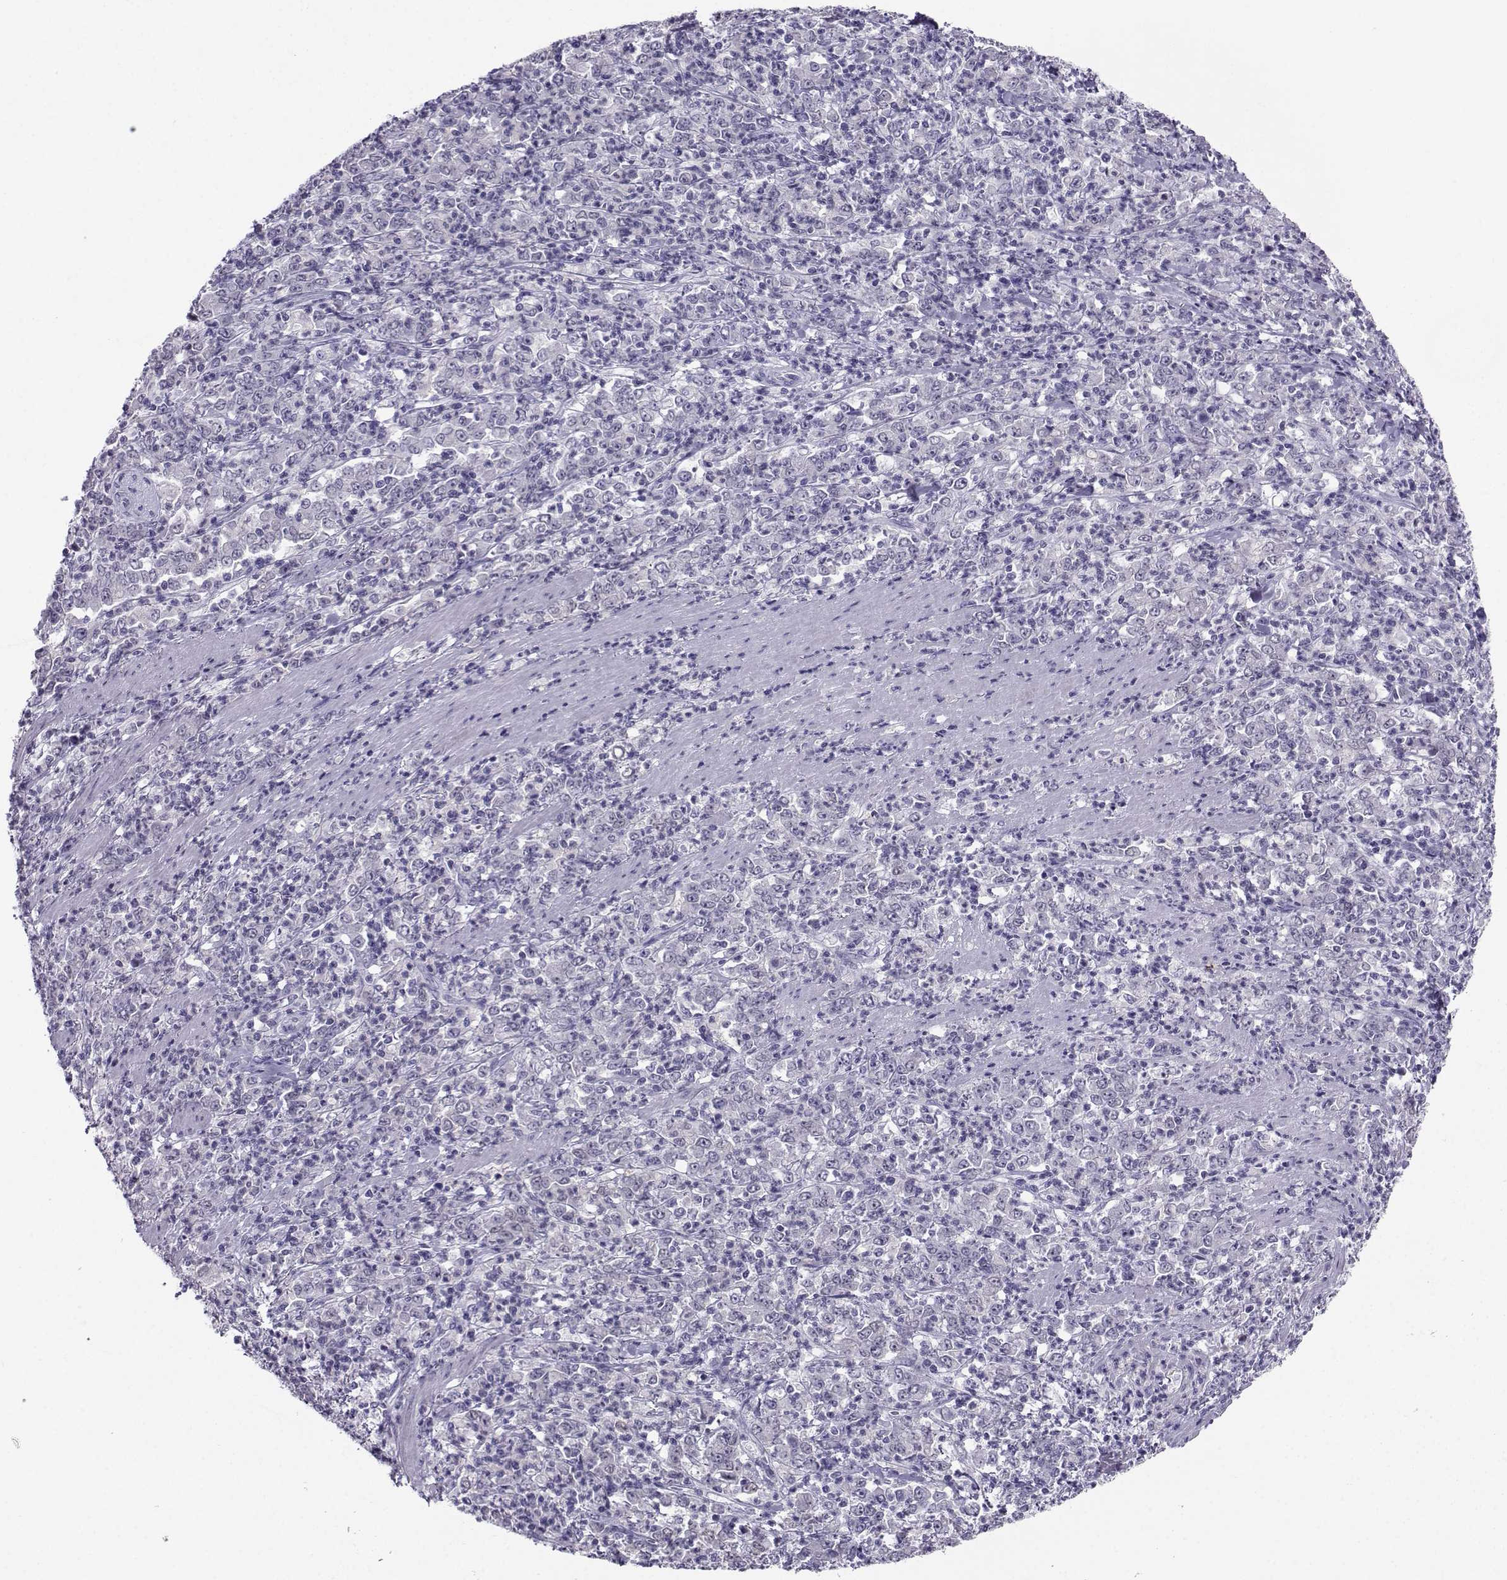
{"staining": {"intensity": "negative", "quantity": "none", "location": "none"}, "tissue": "stomach cancer", "cell_type": "Tumor cells", "image_type": "cancer", "snomed": [{"axis": "morphology", "description": "Adenocarcinoma, NOS"}, {"axis": "topography", "description": "Stomach, lower"}], "caption": "Immunohistochemistry (IHC) micrograph of adenocarcinoma (stomach) stained for a protein (brown), which exhibits no expression in tumor cells.", "gene": "PGK1", "patient": {"sex": "female", "age": 71}}